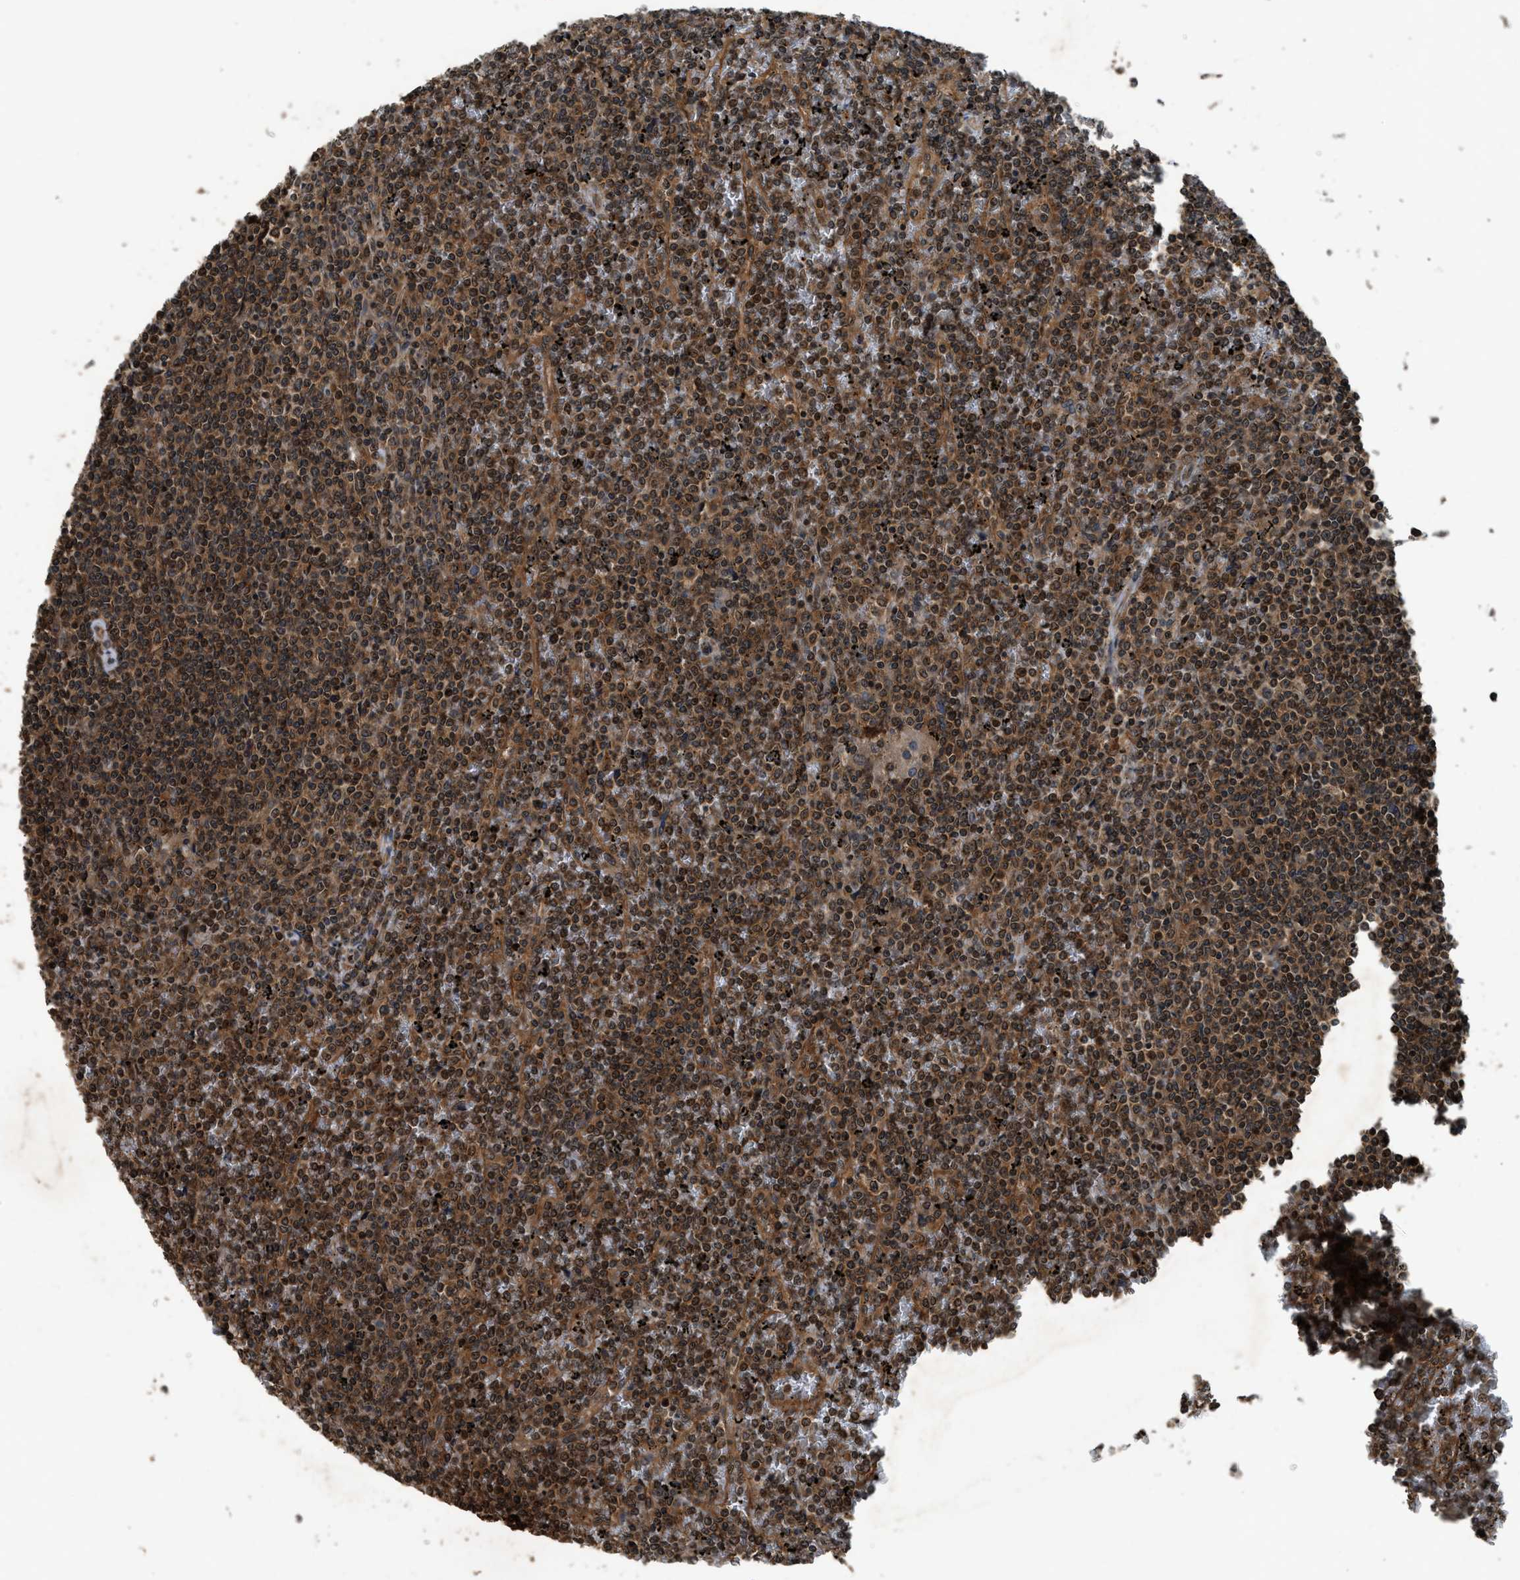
{"staining": {"intensity": "moderate", "quantity": ">75%", "location": "cytoplasmic/membranous,nuclear"}, "tissue": "lymphoma", "cell_type": "Tumor cells", "image_type": "cancer", "snomed": [{"axis": "morphology", "description": "Malignant lymphoma, non-Hodgkin's type, Low grade"}, {"axis": "topography", "description": "Spleen"}], "caption": "High-power microscopy captured an immunohistochemistry image of lymphoma, revealing moderate cytoplasmic/membranous and nuclear expression in about >75% of tumor cells.", "gene": "RPS6KB1", "patient": {"sex": "female", "age": 19}}